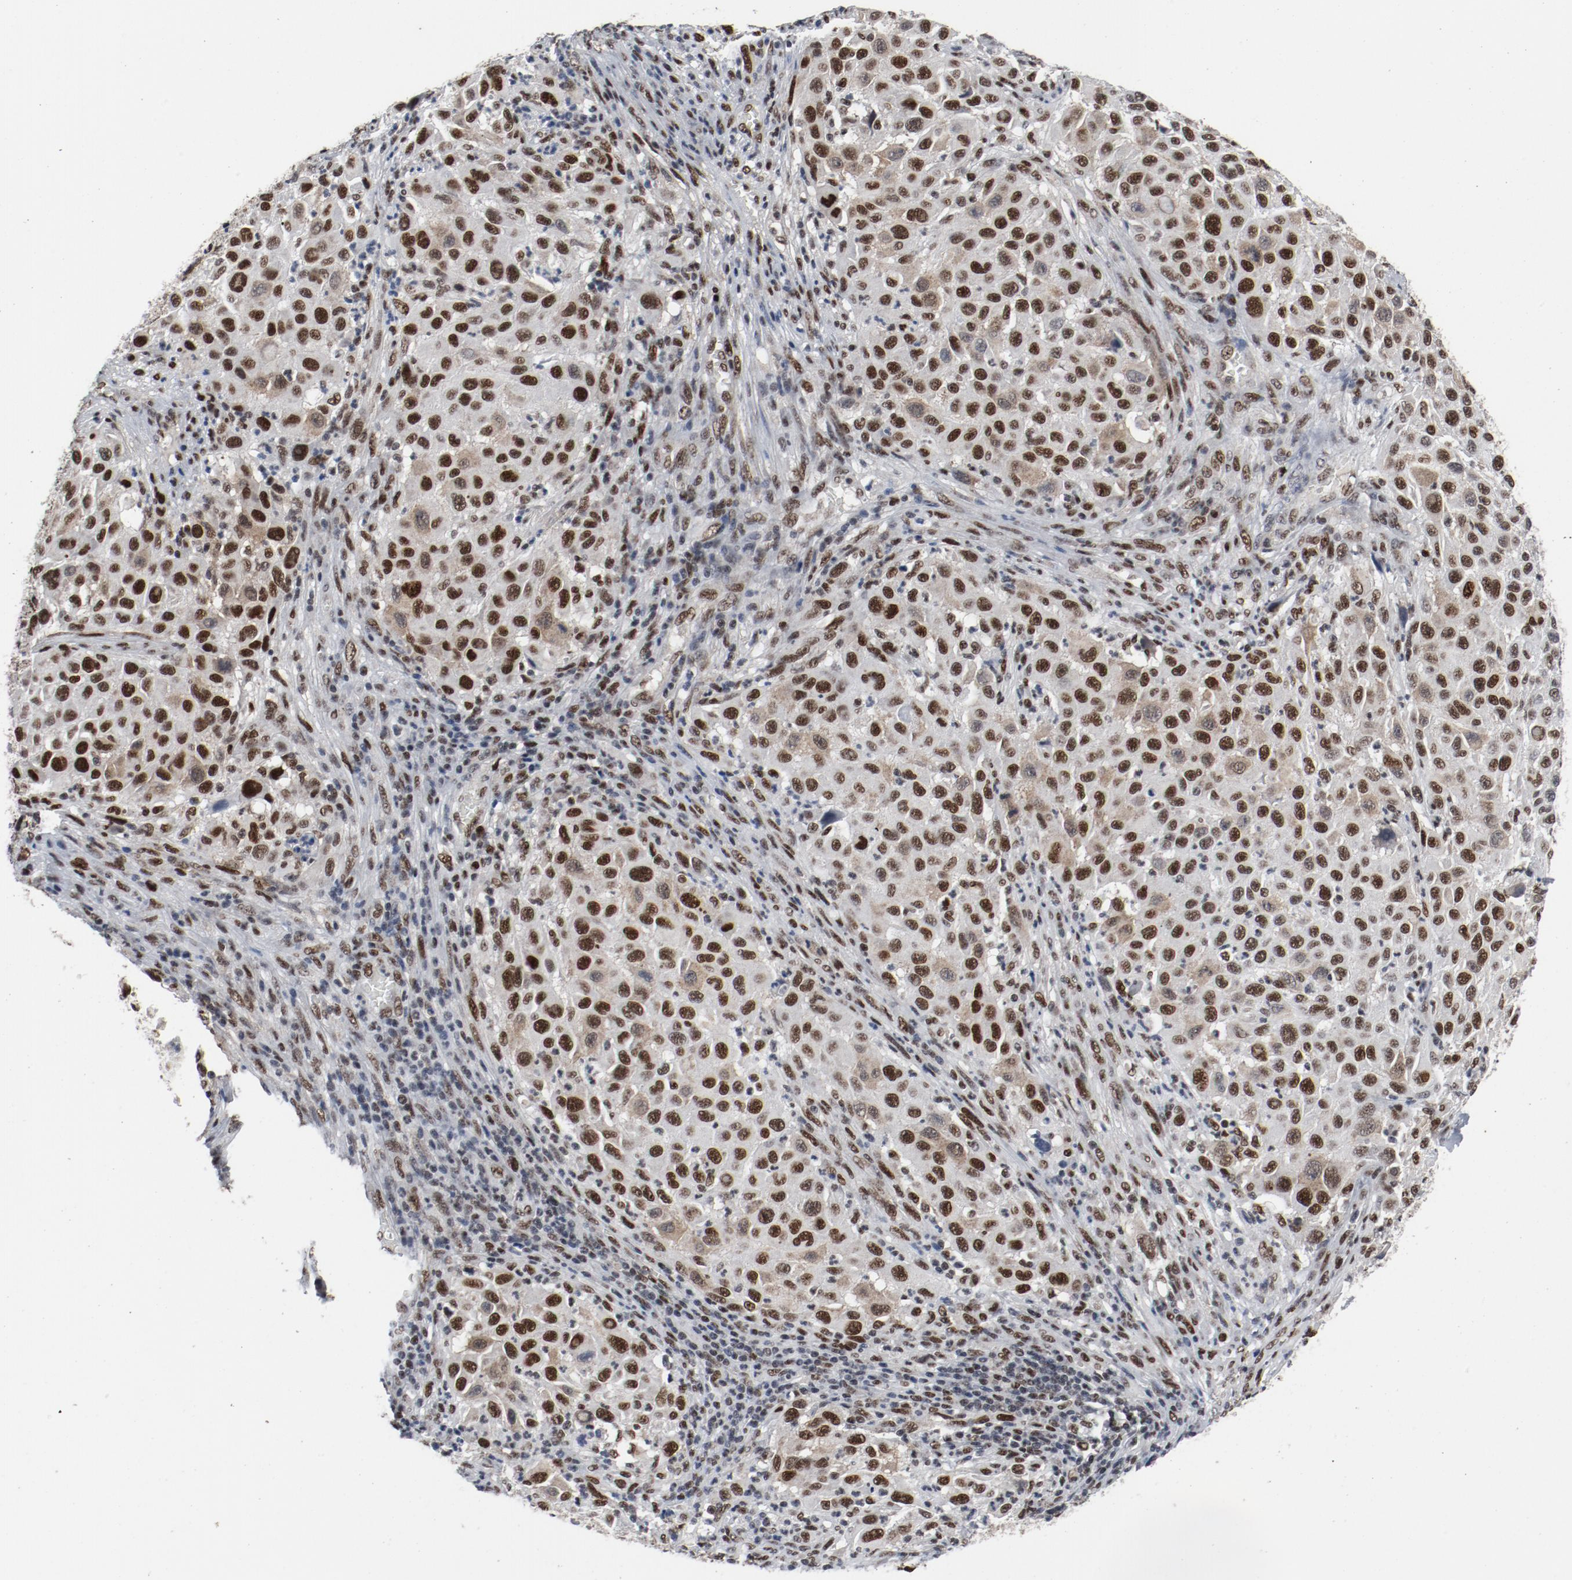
{"staining": {"intensity": "strong", "quantity": ">75%", "location": "nuclear"}, "tissue": "melanoma", "cell_type": "Tumor cells", "image_type": "cancer", "snomed": [{"axis": "morphology", "description": "Malignant melanoma, Metastatic site"}, {"axis": "topography", "description": "Lymph node"}], "caption": "Tumor cells display high levels of strong nuclear staining in approximately >75% of cells in malignant melanoma (metastatic site).", "gene": "JMJD6", "patient": {"sex": "male", "age": 61}}